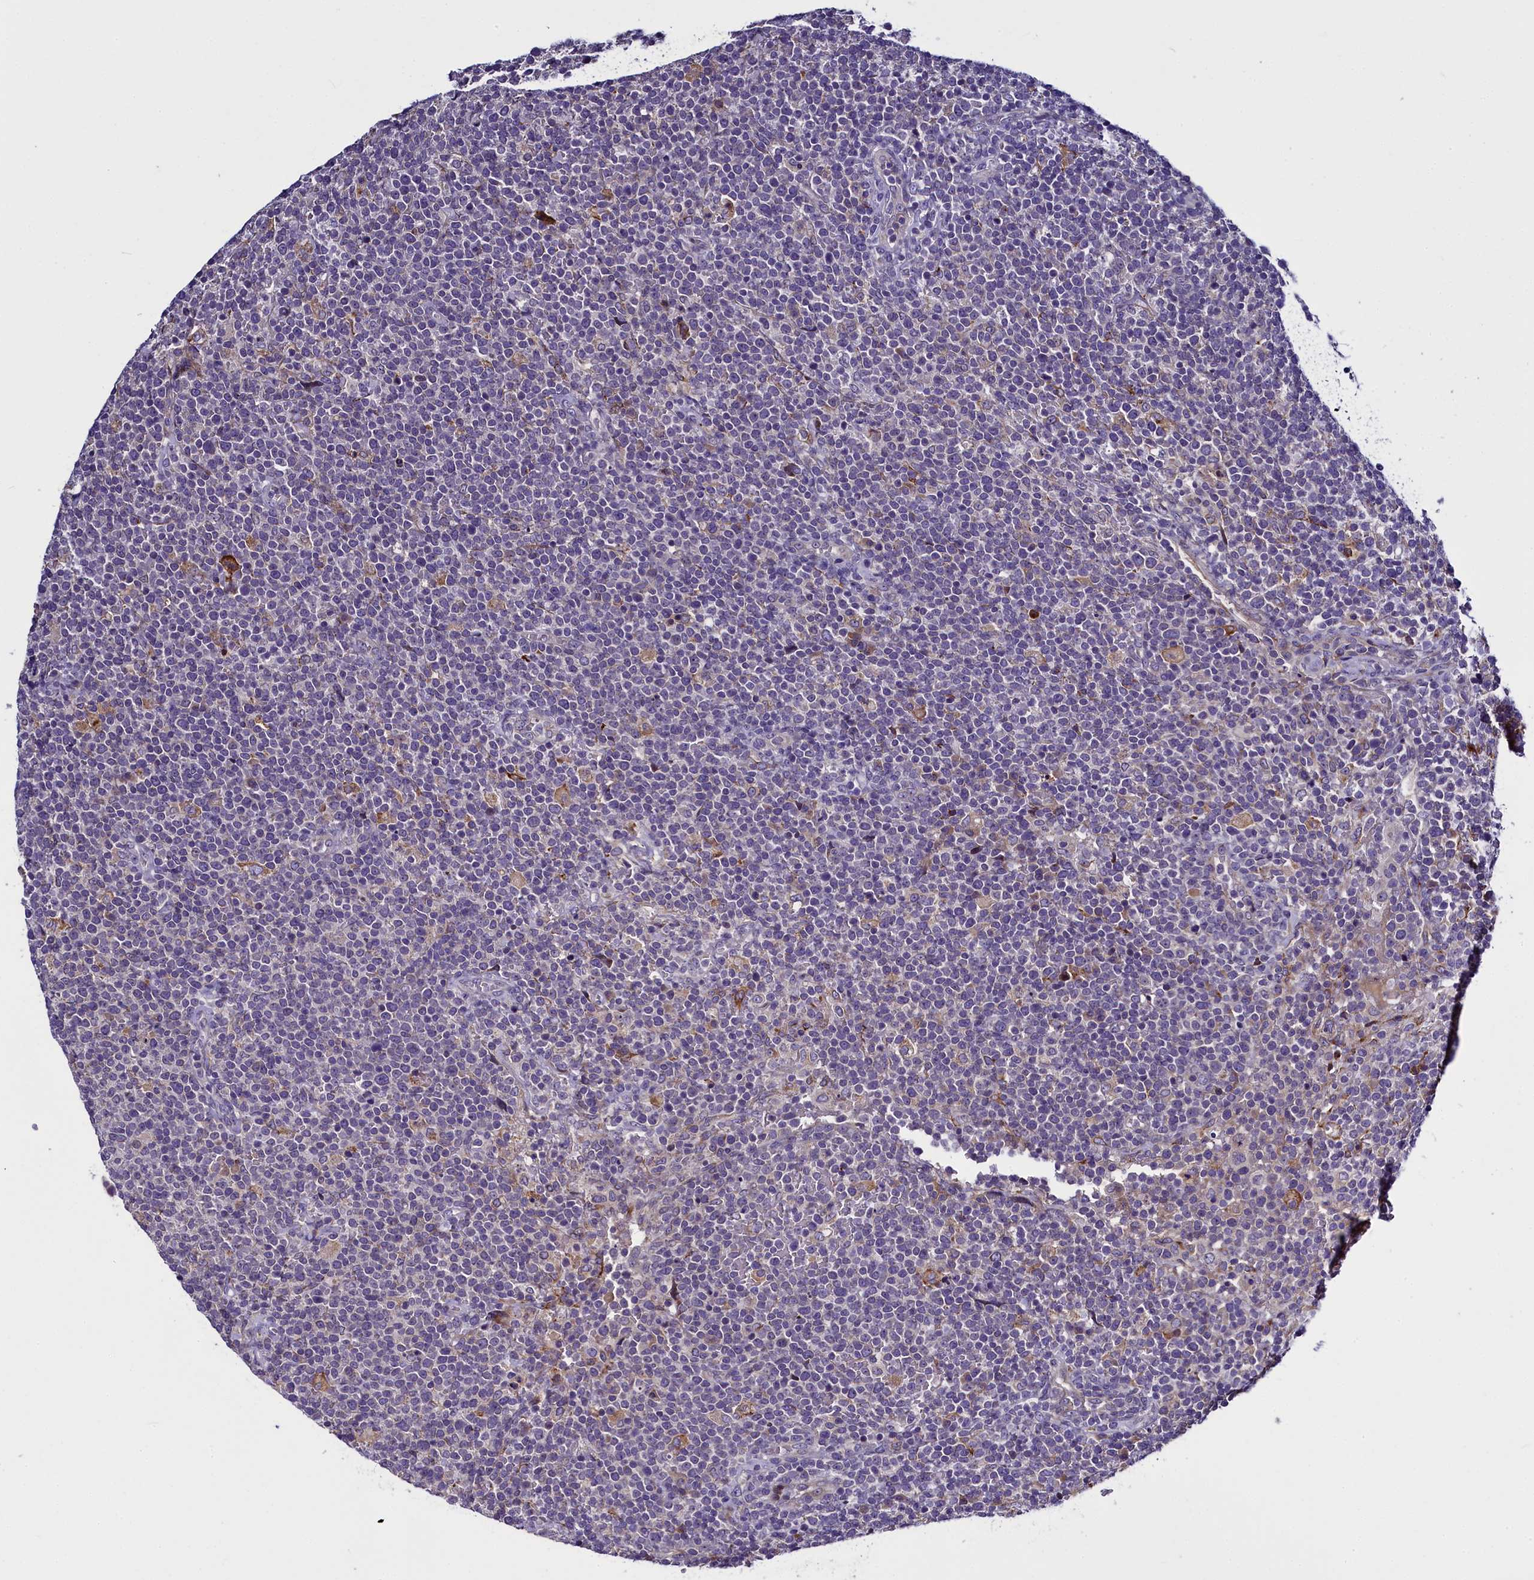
{"staining": {"intensity": "negative", "quantity": "none", "location": "none"}, "tissue": "lymphoma", "cell_type": "Tumor cells", "image_type": "cancer", "snomed": [{"axis": "morphology", "description": "Malignant lymphoma, non-Hodgkin's type, High grade"}, {"axis": "topography", "description": "Lymph node"}], "caption": "An immunohistochemistry image of high-grade malignant lymphoma, non-Hodgkin's type is shown. There is no staining in tumor cells of high-grade malignant lymphoma, non-Hodgkin's type.", "gene": "MRC2", "patient": {"sex": "male", "age": 61}}